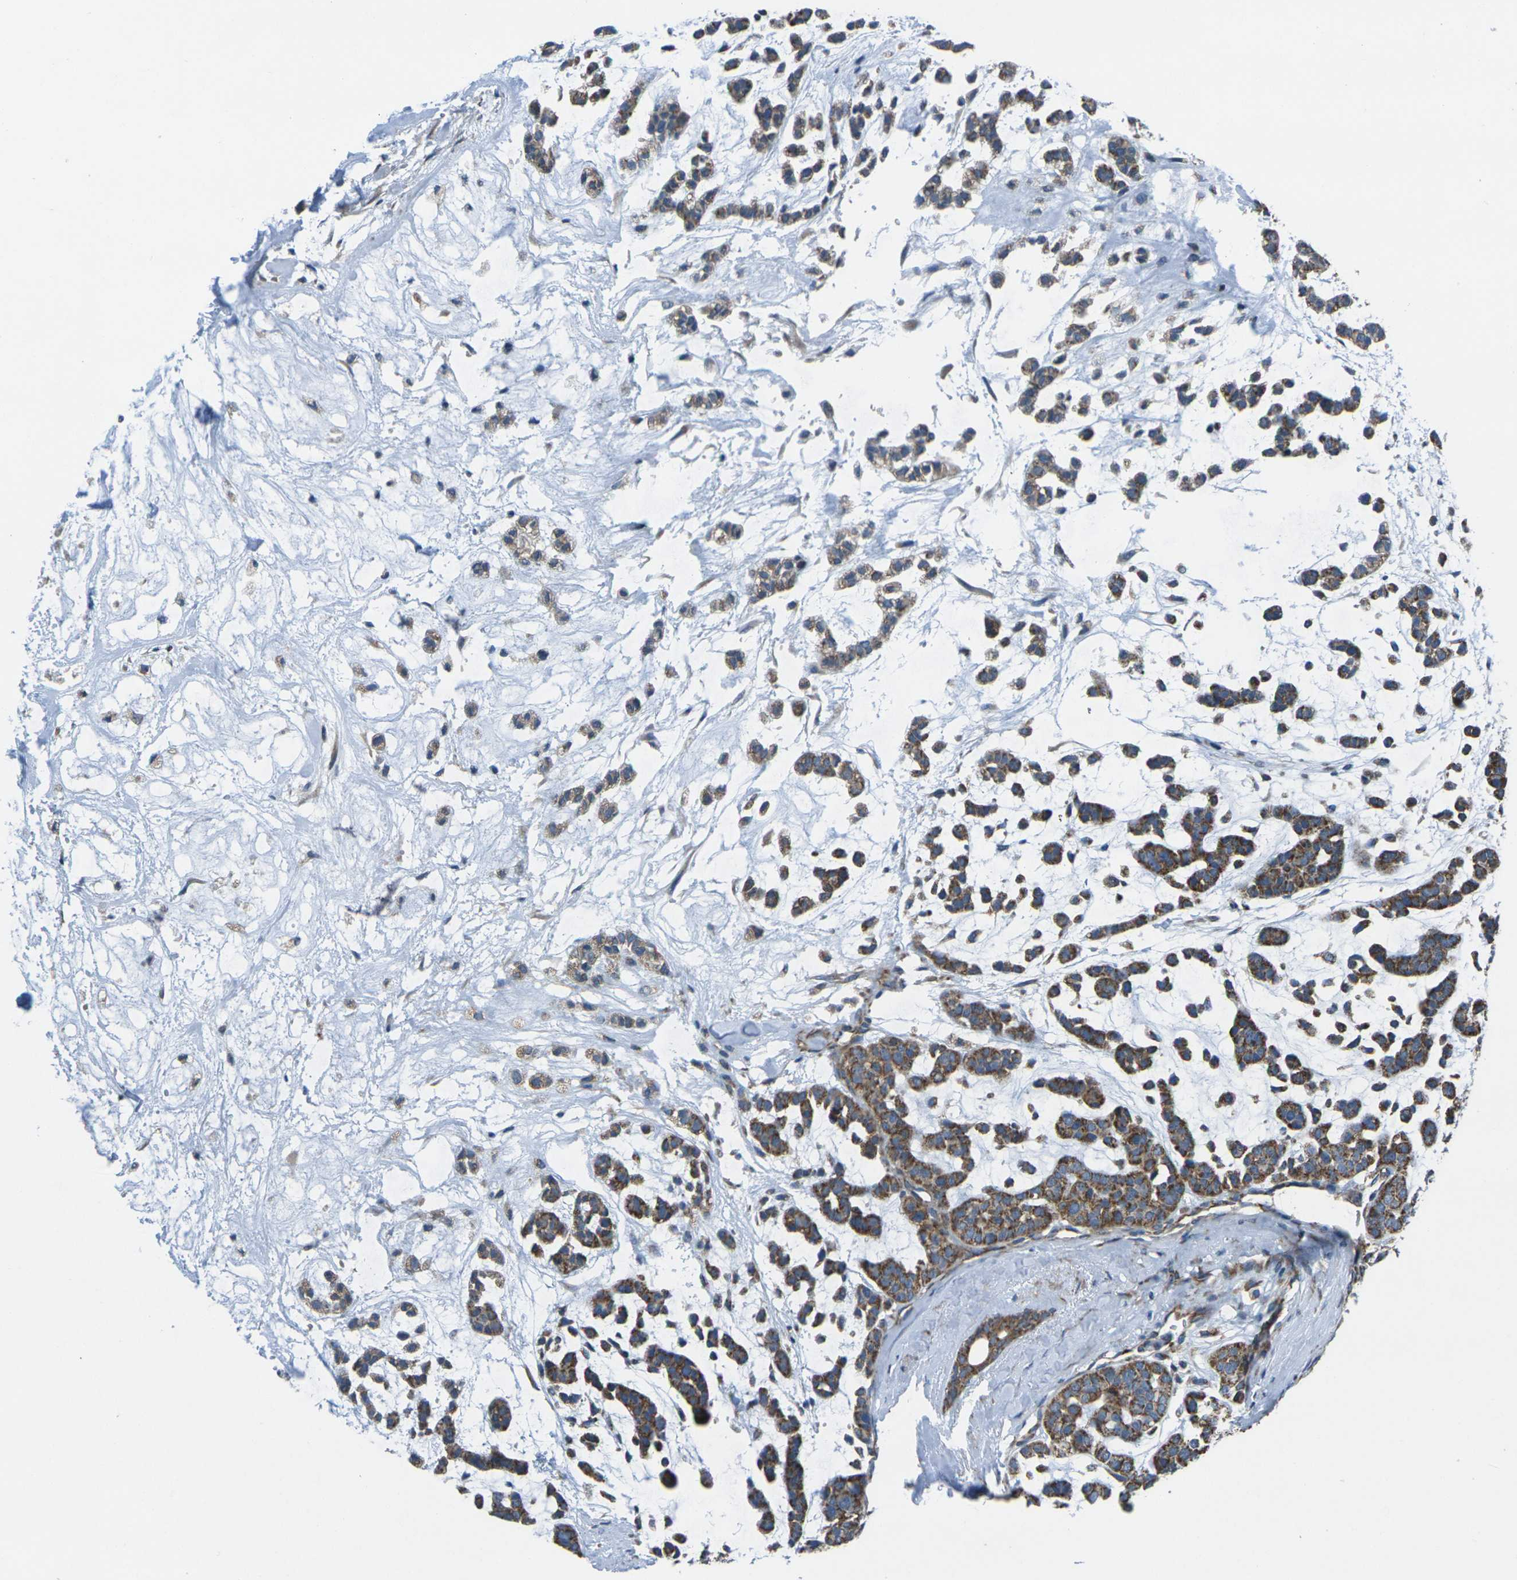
{"staining": {"intensity": "moderate", "quantity": ">75%", "location": "cytoplasmic/membranous"}, "tissue": "head and neck cancer", "cell_type": "Tumor cells", "image_type": "cancer", "snomed": [{"axis": "morphology", "description": "Adenocarcinoma, NOS"}, {"axis": "morphology", "description": "Adenoma, NOS"}, {"axis": "topography", "description": "Head-Neck"}], "caption": "Tumor cells reveal medium levels of moderate cytoplasmic/membranous positivity in approximately >75% of cells in head and neck cancer.", "gene": "TMEM120B", "patient": {"sex": "female", "age": 55}}